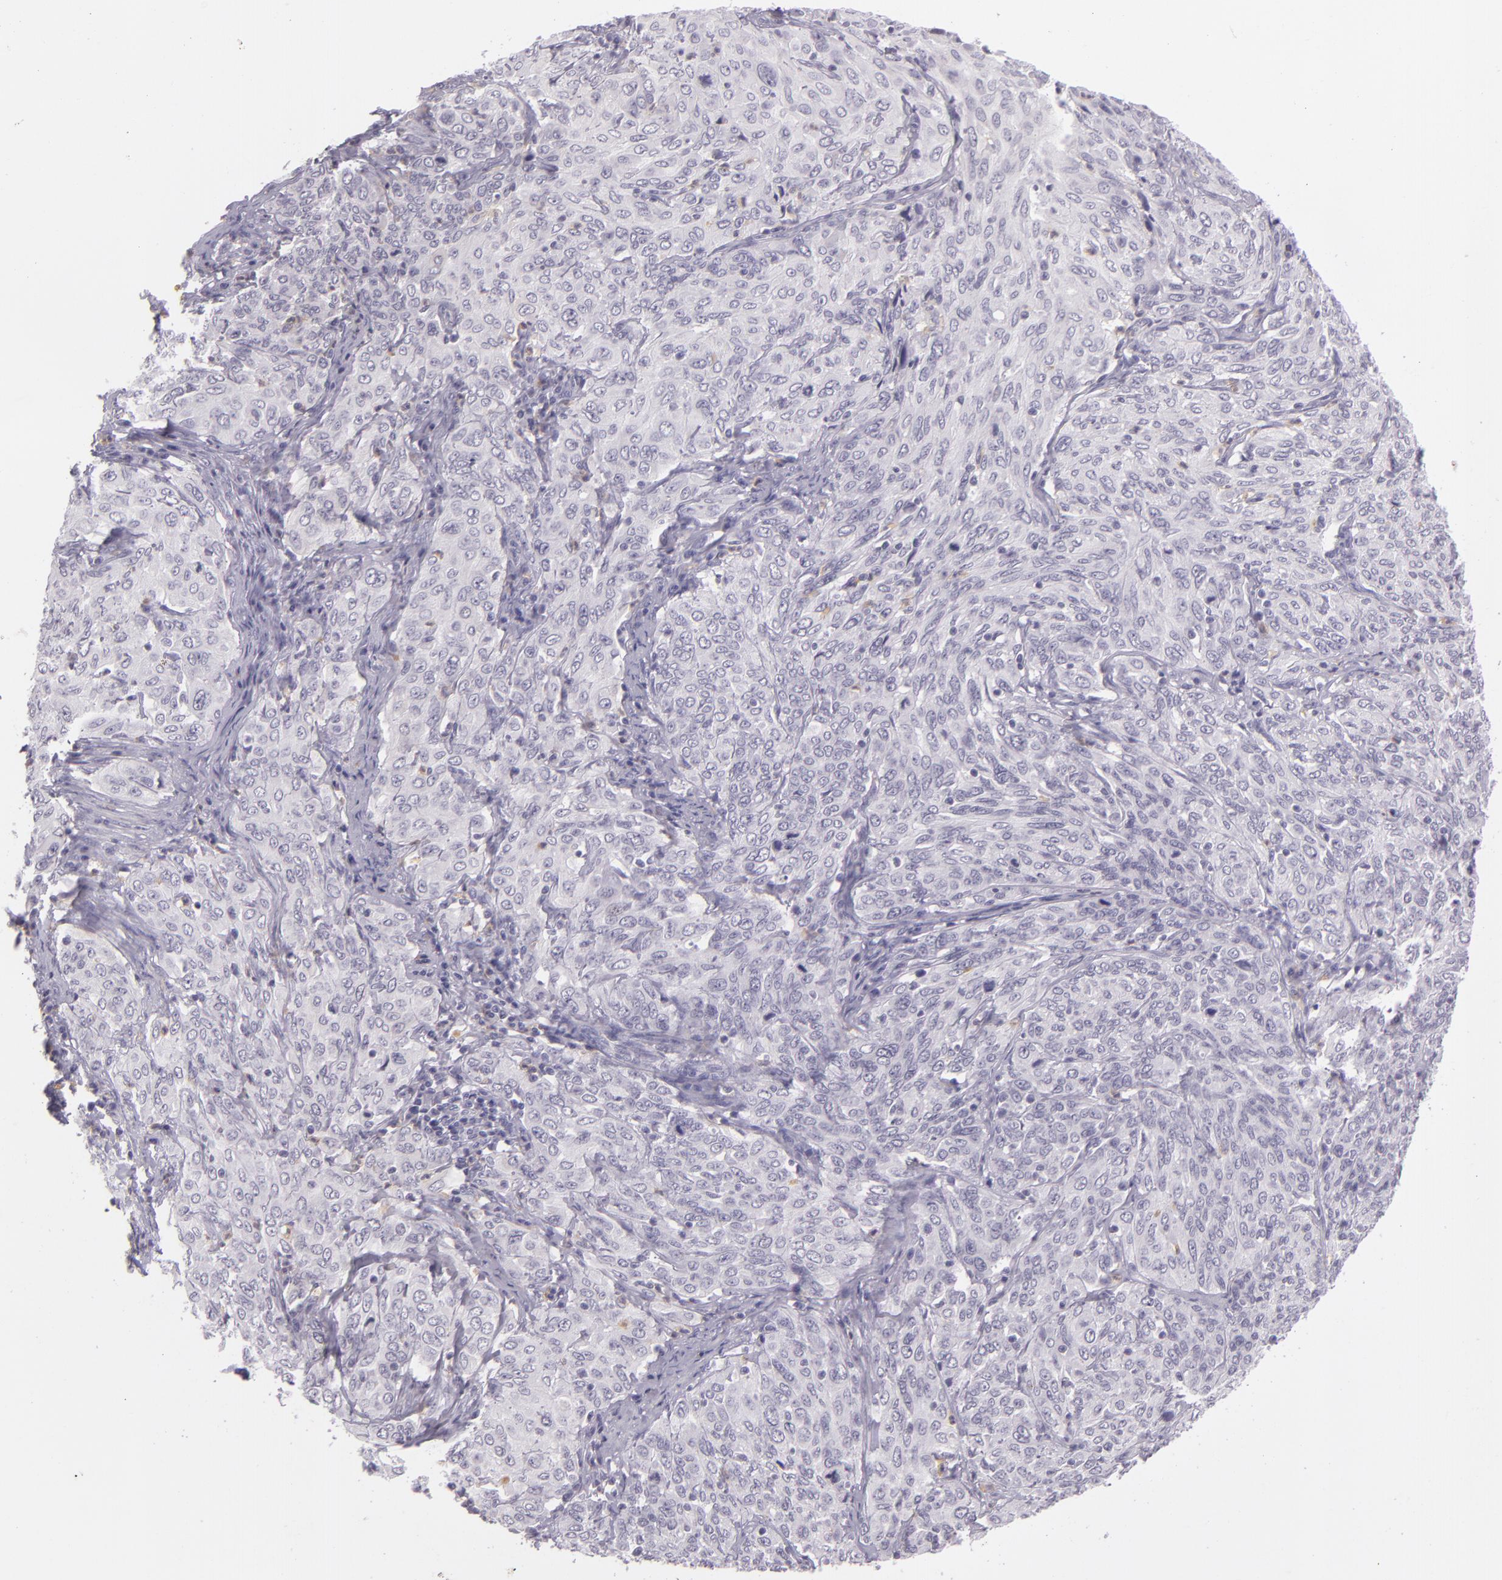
{"staining": {"intensity": "negative", "quantity": "none", "location": "none"}, "tissue": "cervical cancer", "cell_type": "Tumor cells", "image_type": "cancer", "snomed": [{"axis": "morphology", "description": "Squamous cell carcinoma, NOS"}, {"axis": "topography", "description": "Cervix"}], "caption": "IHC micrograph of cervical squamous cell carcinoma stained for a protein (brown), which demonstrates no expression in tumor cells. (DAB IHC visualized using brightfield microscopy, high magnification).", "gene": "CBS", "patient": {"sex": "female", "age": 38}}